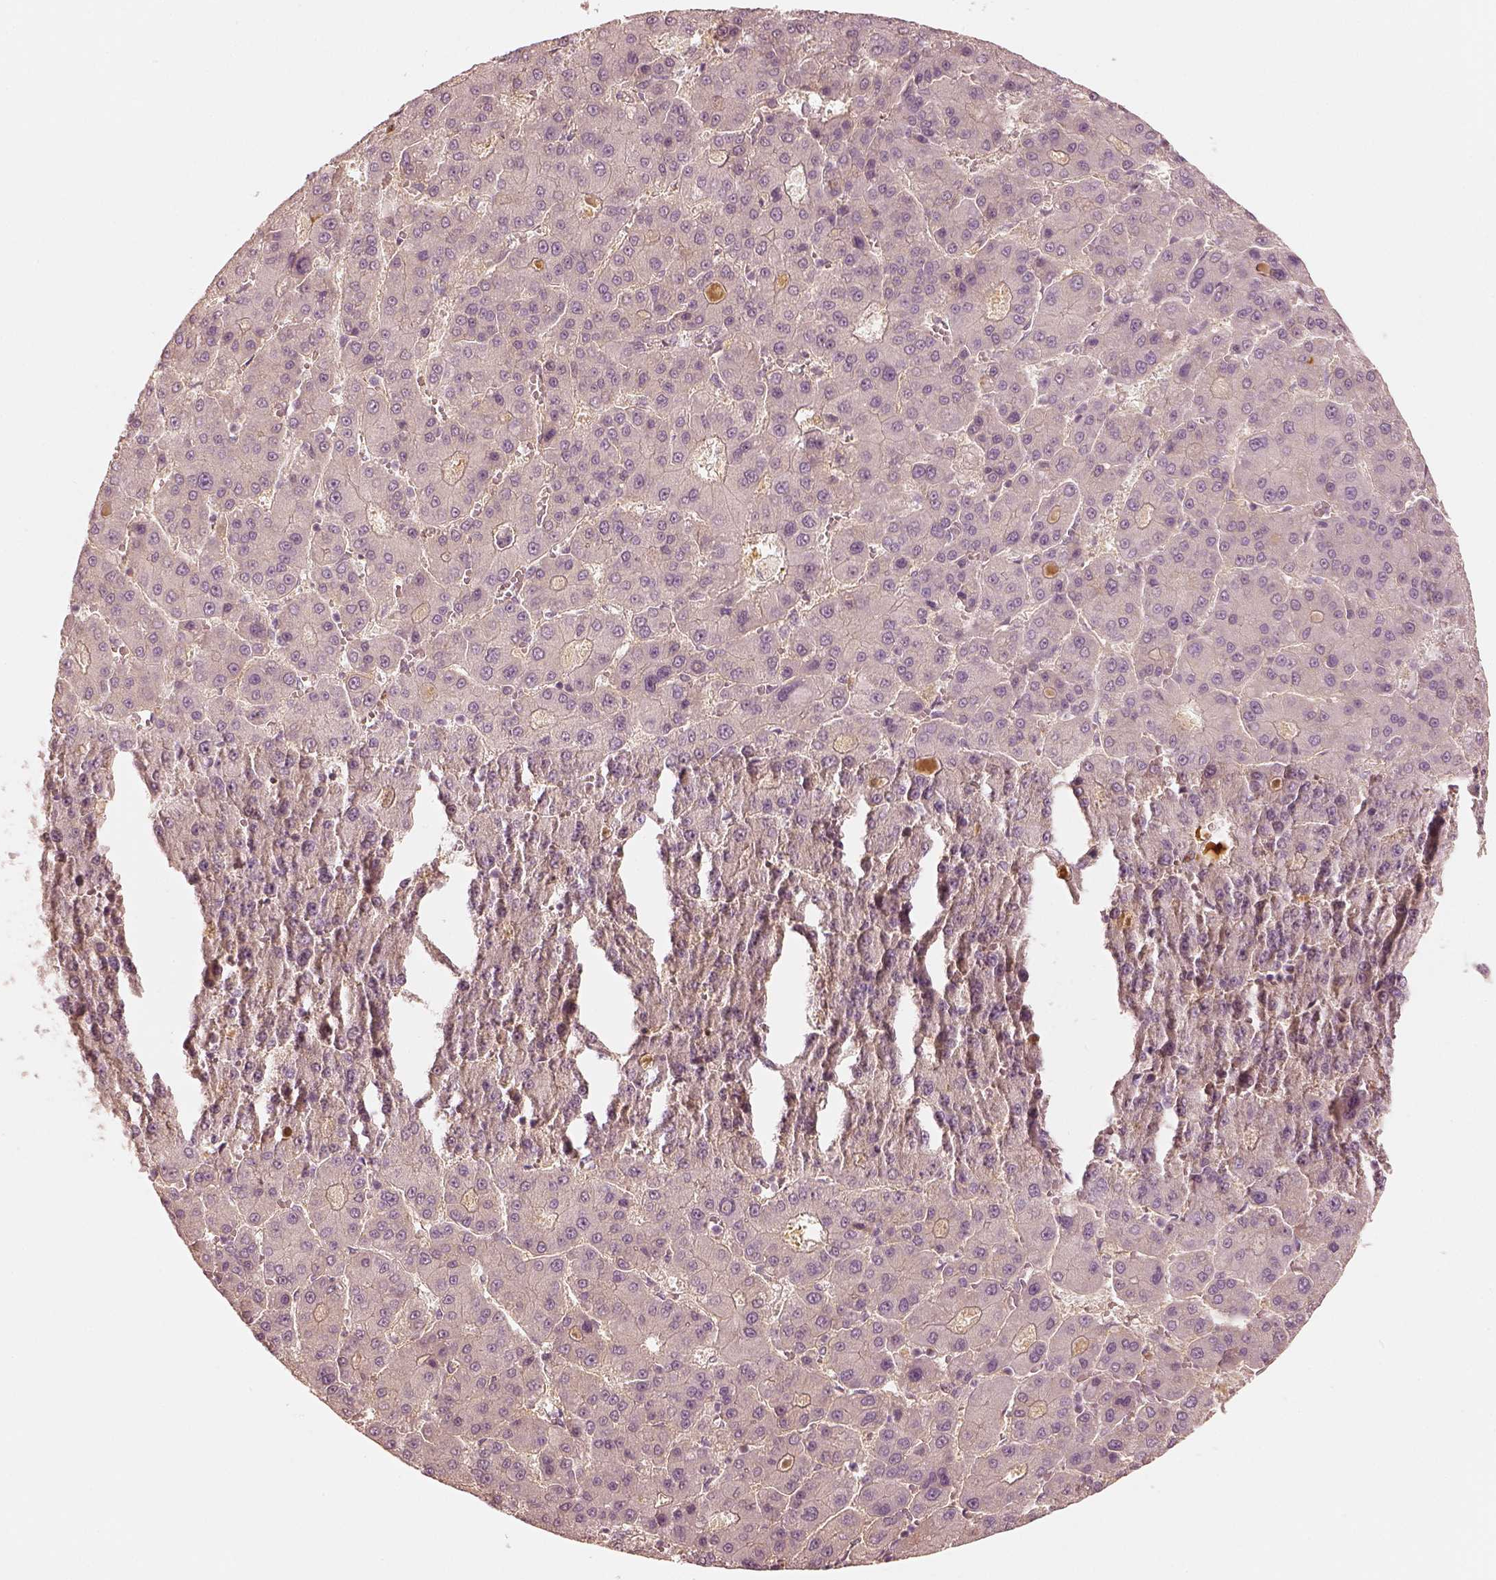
{"staining": {"intensity": "negative", "quantity": "none", "location": "none"}, "tissue": "liver cancer", "cell_type": "Tumor cells", "image_type": "cancer", "snomed": [{"axis": "morphology", "description": "Carcinoma, Hepatocellular, NOS"}, {"axis": "topography", "description": "Liver"}], "caption": "An immunohistochemistry histopathology image of hepatocellular carcinoma (liver) is shown. There is no staining in tumor cells of hepatocellular carcinoma (liver). (Immunohistochemistry (ihc), brightfield microscopy, high magnification).", "gene": "GORASP2", "patient": {"sex": "male", "age": 70}}